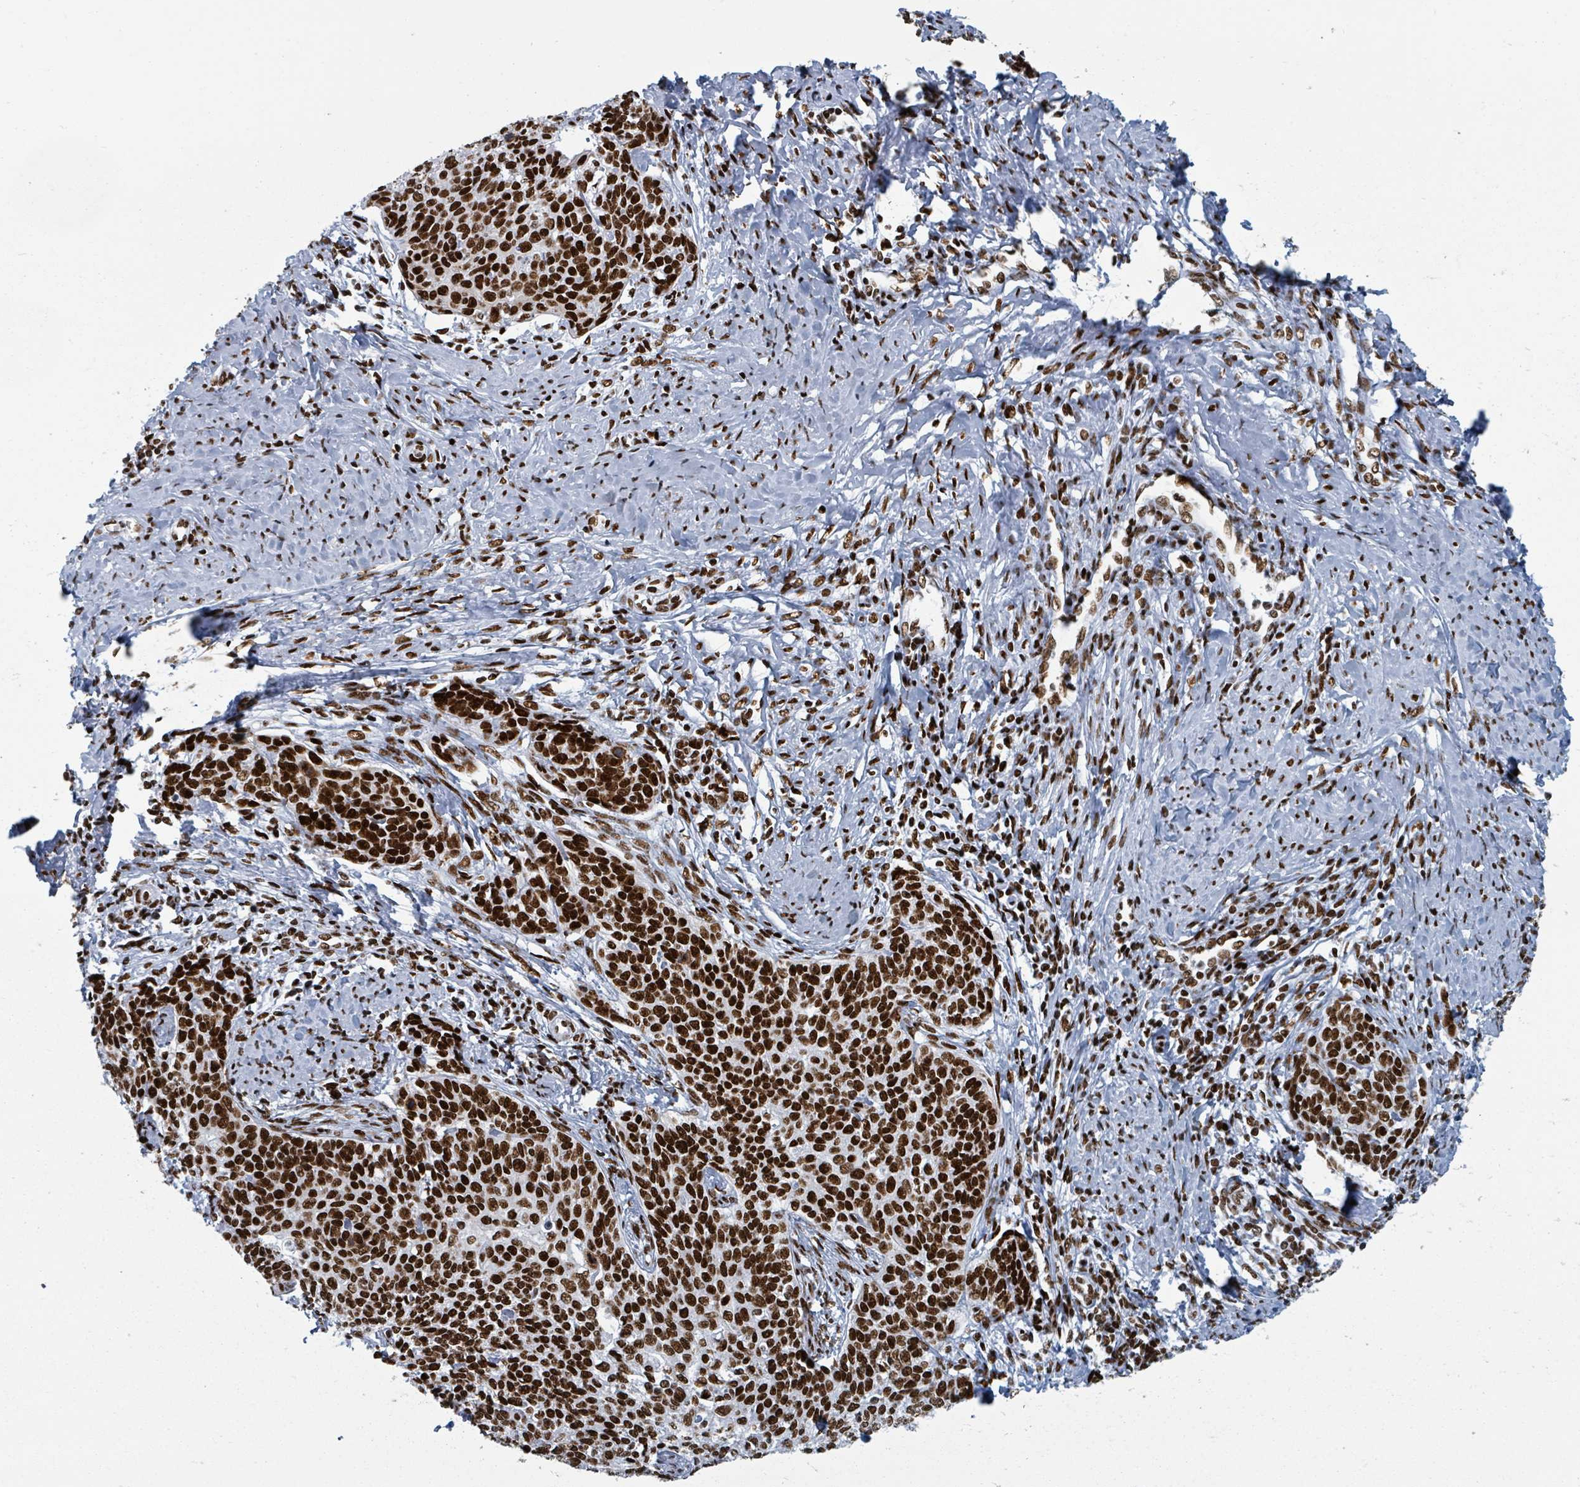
{"staining": {"intensity": "strong", "quantity": ">75%", "location": "nuclear"}, "tissue": "cervical cancer", "cell_type": "Tumor cells", "image_type": "cancer", "snomed": [{"axis": "morphology", "description": "Squamous cell carcinoma, NOS"}, {"axis": "topography", "description": "Cervix"}], "caption": "Cervical cancer (squamous cell carcinoma) stained with DAB (3,3'-diaminobenzidine) immunohistochemistry displays high levels of strong nuclear expression in approximately >75% of tumor cells. (brown staining indicates protein expression, while blue staining denotes nuclei).", "gene": "DHX16", "patient": {"sex": "female", "age": 39}}